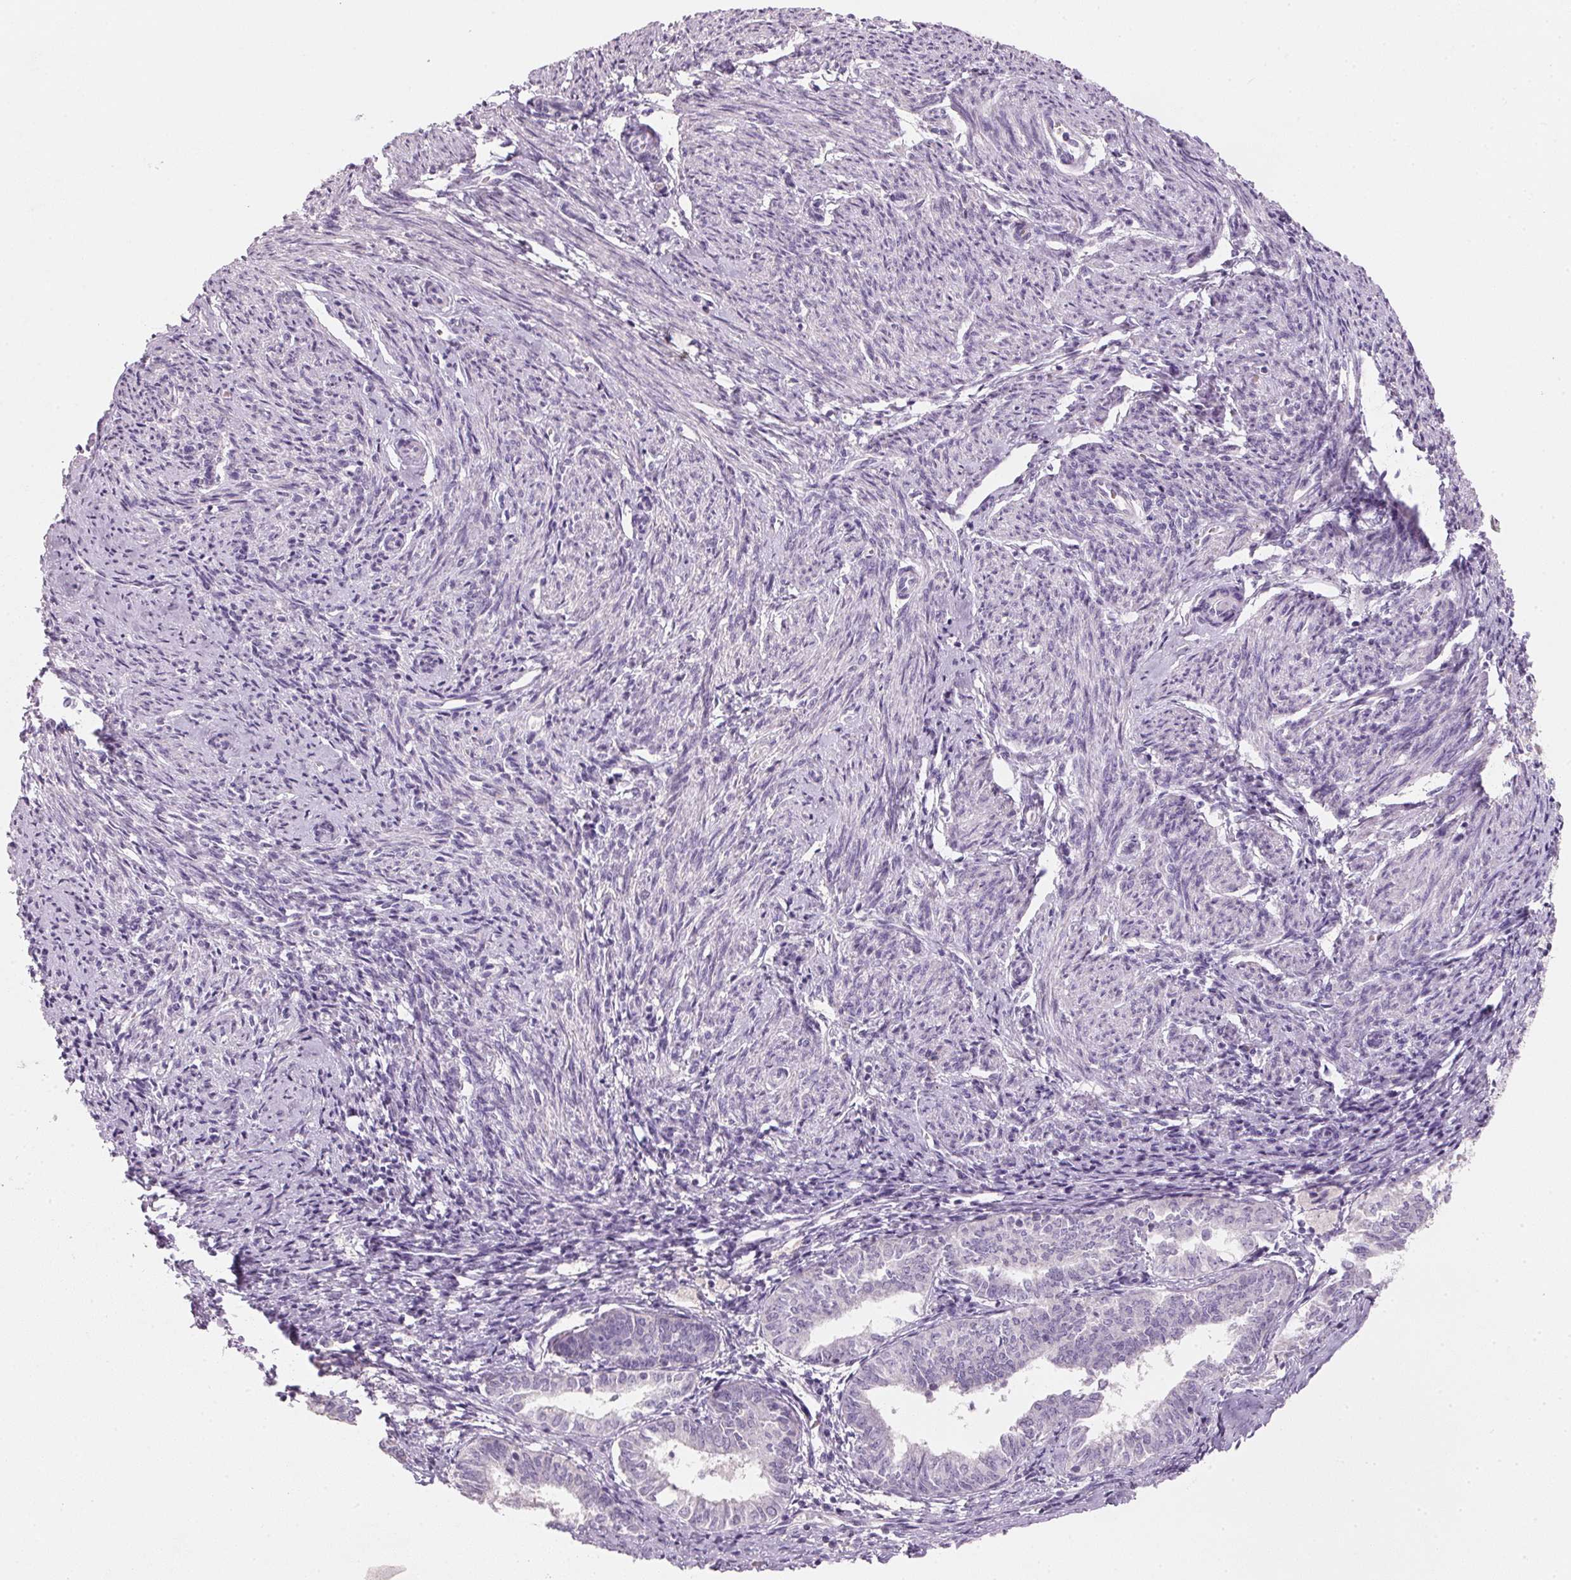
{"staining": {"intensity": "negative", "quantity": "none", "location": "none"}, "tissue": "endometrial cancer", "cell_type": "Tumor cells", "image_type": "cancer", "snomed": [{"axis": "morphology", "description": "Carcinoma, NOS"}, {"axis": "topography", "description": "Uterus"}], "caption": "A high-resolution micrograph shows immunohistochemistry staining of endometrial cancer, which shows no significant staining in tumor cells.", "gene": "HSD17B1", "patient": {"sex": "female", "age": 76}}